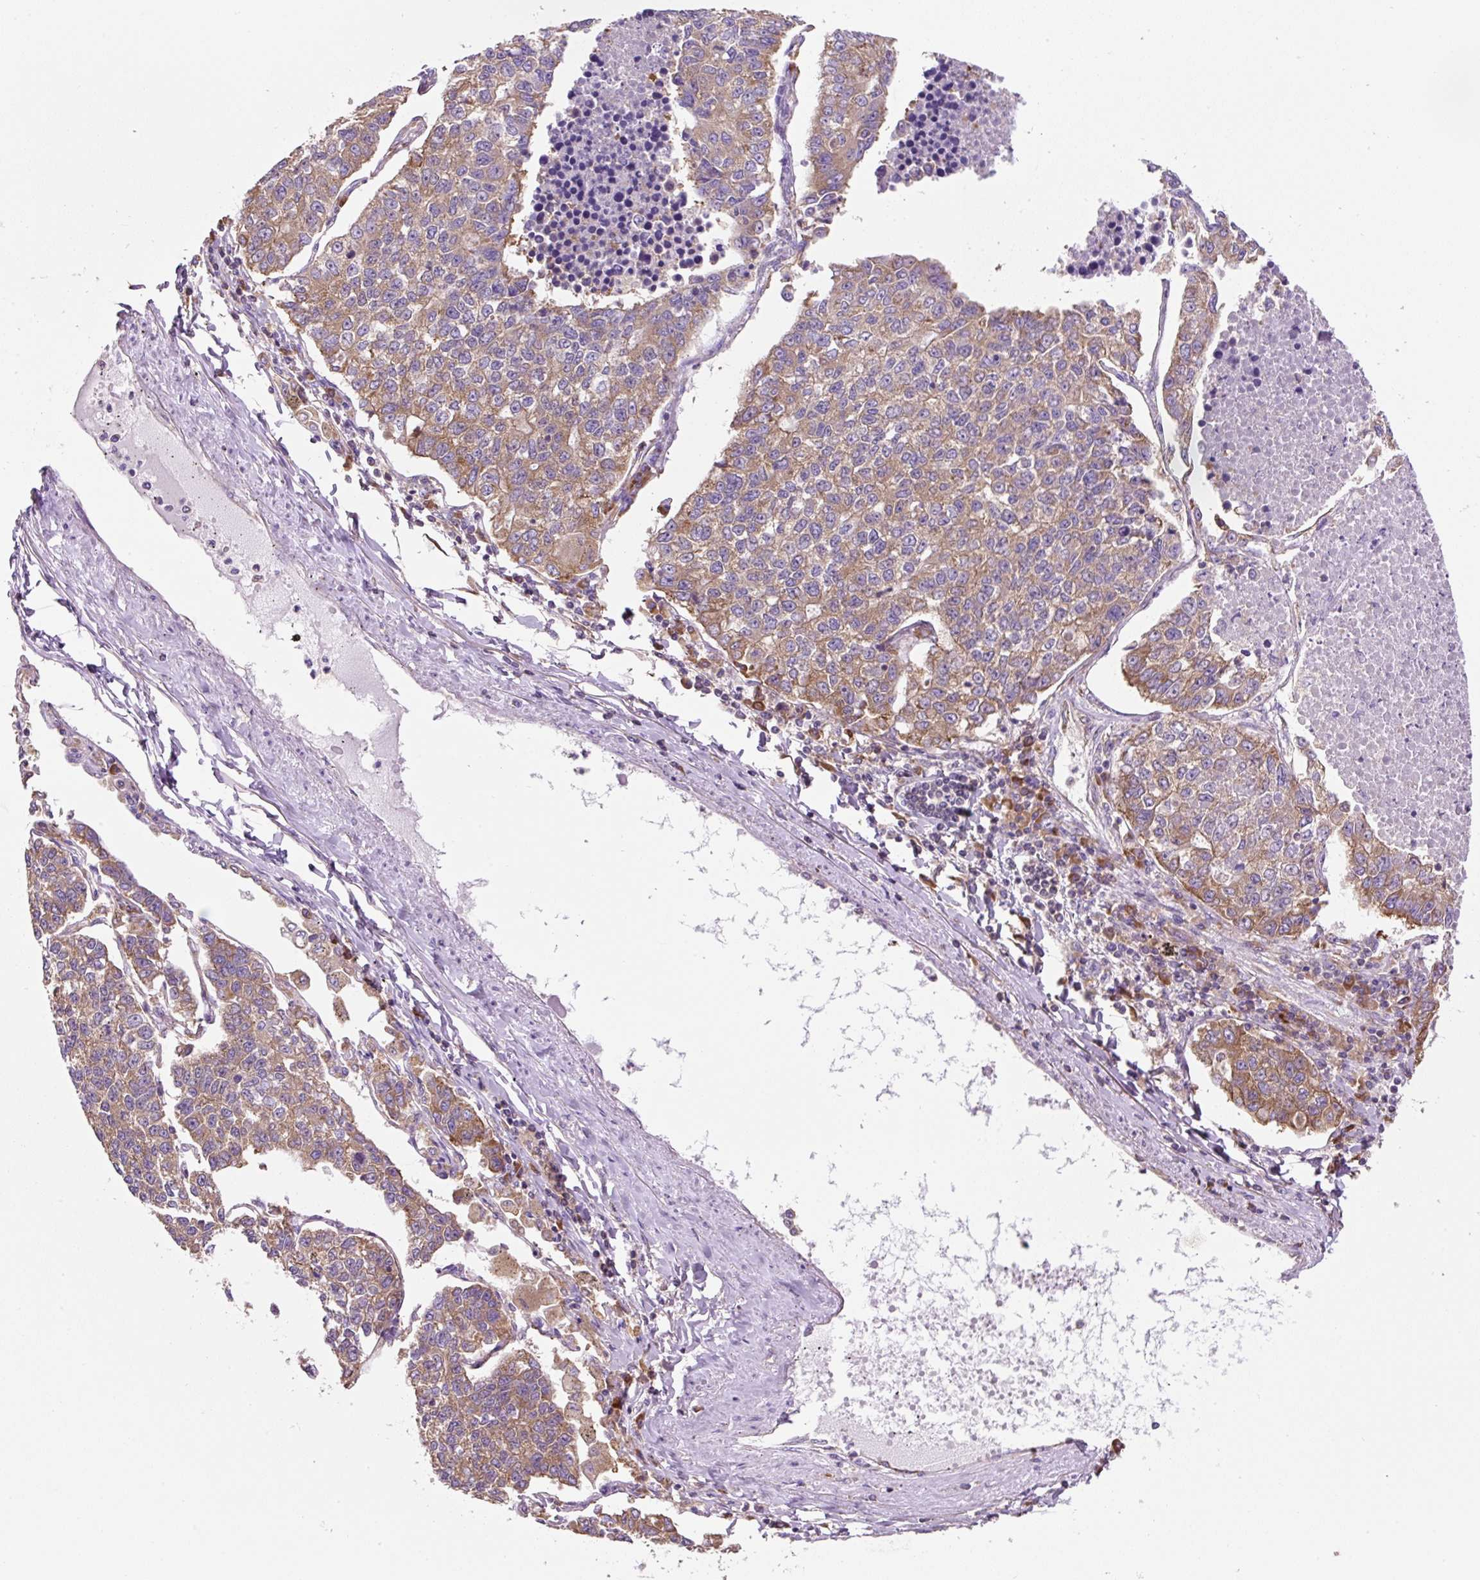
{"staining": {"intensity": "moderate", "quantity": "25%-75%", "location": "cytoplasmic/membranous"}, "tissue": "lung cancer", "cell_type": "Tumor cells", "image_type": "cancer", "snomed": [{"axis": "morphology", "description": "Adenocarcinoma, NOS"}, {"axis": "topography", "description": "Lung"}], "caption": "A photomicrograph showing moderate cytoplasmic/membranous expression in approximately 25%-75% of tumor cells in lung adenocarcinoma, as visualized by brown immunohistochemical staining.", "gene": "RPS23", "patient": {"sex": "male", "age": 49}}